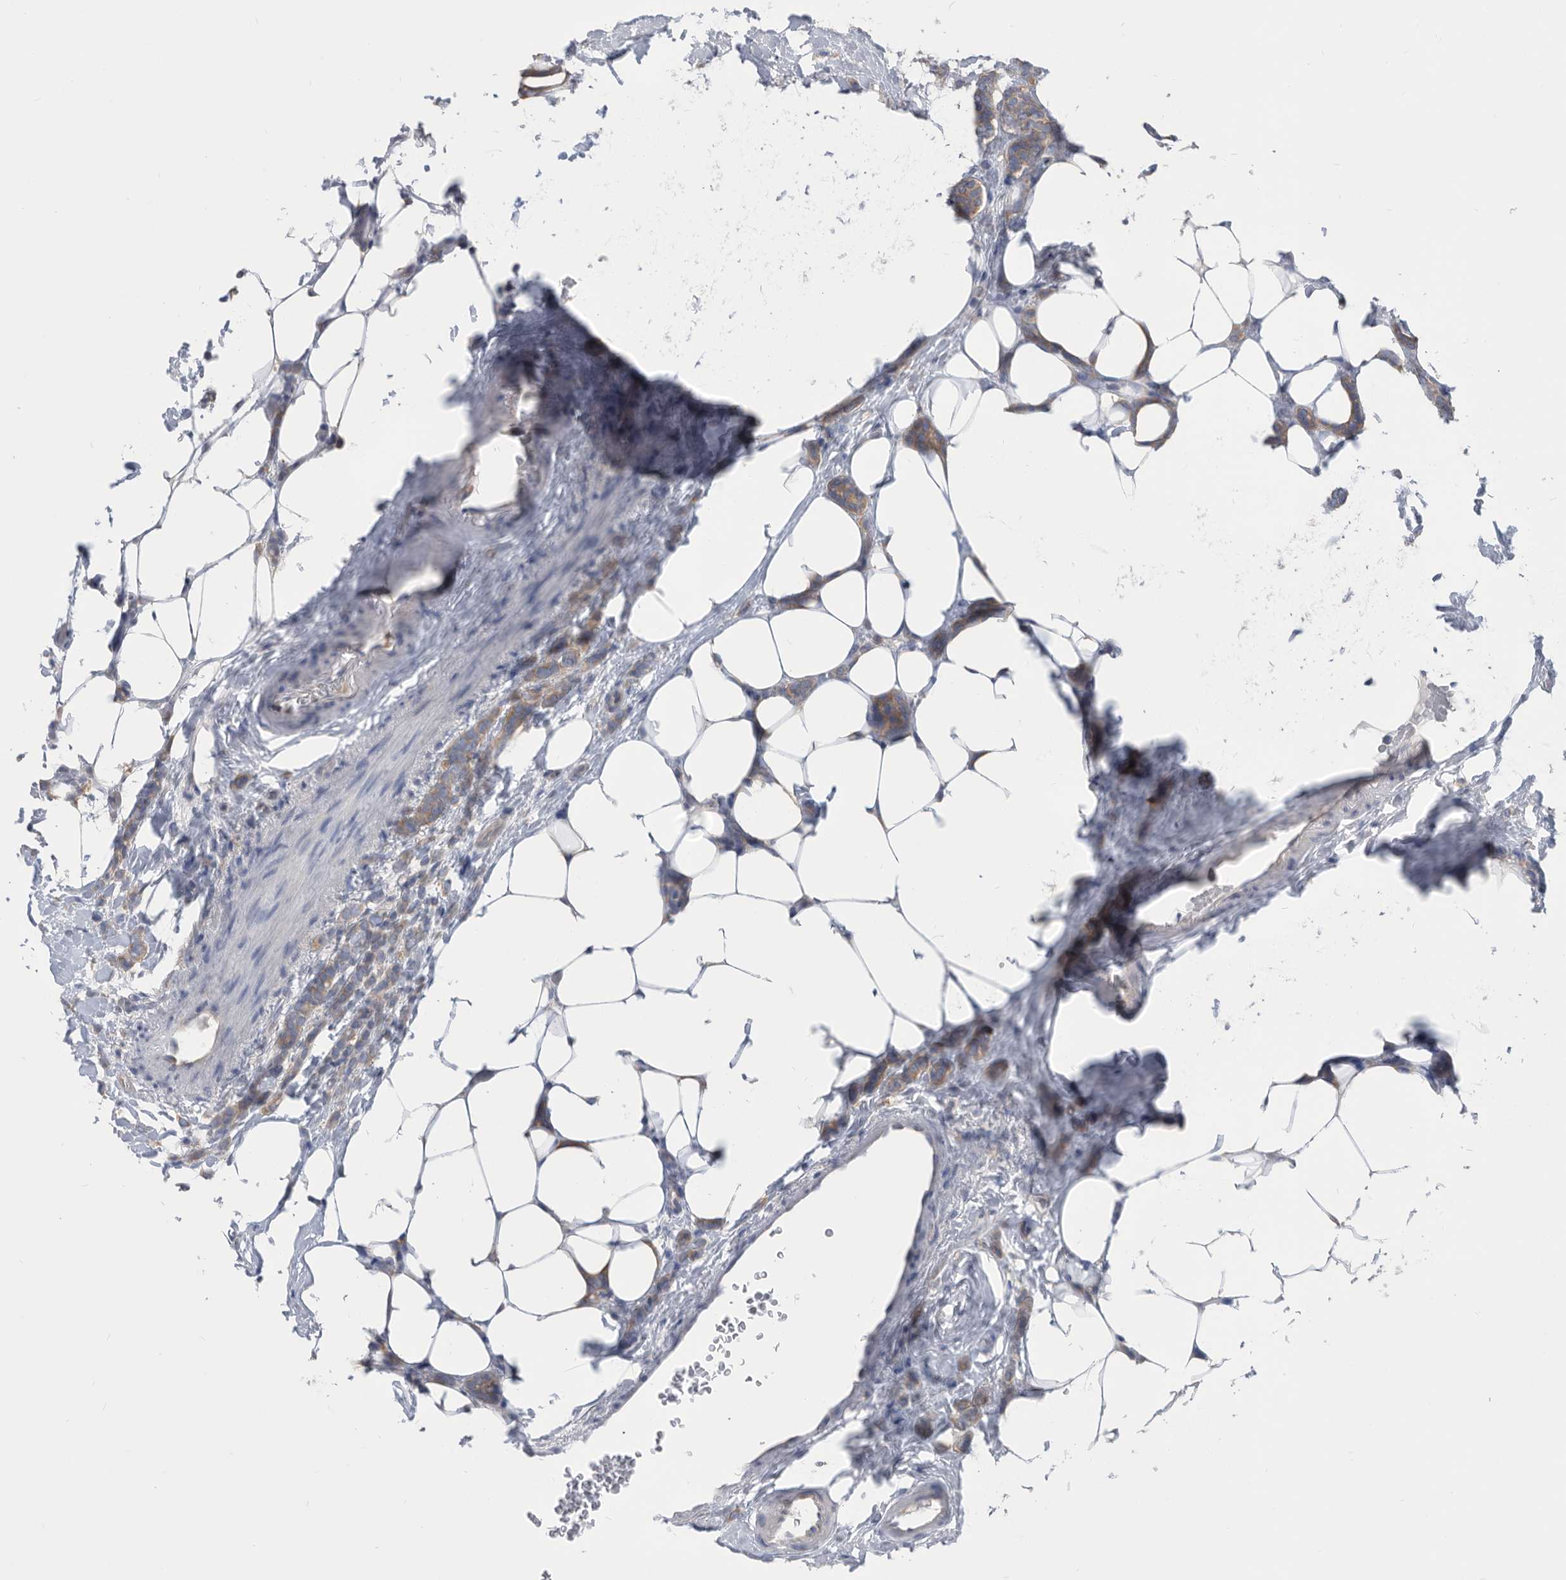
{"staining": {"intensity": "weak", "quantity": ">75%", "location": "cytoplasmic/membranous"}, "tissue": "breast cancer", "cell_type": "Tumor cells", "image_type": "cancer", "snomed": [{"axis": "morphology", "description": "Lobular carcinoma"}, {"axis": "topography", "description": "Breast"}], "caption": "Lobular carcinoma (breast) stained with a protein marker shows weak staining in tumor cells.", "gene": "CCT4", "patient": {"sex": "female", "age": 50}}